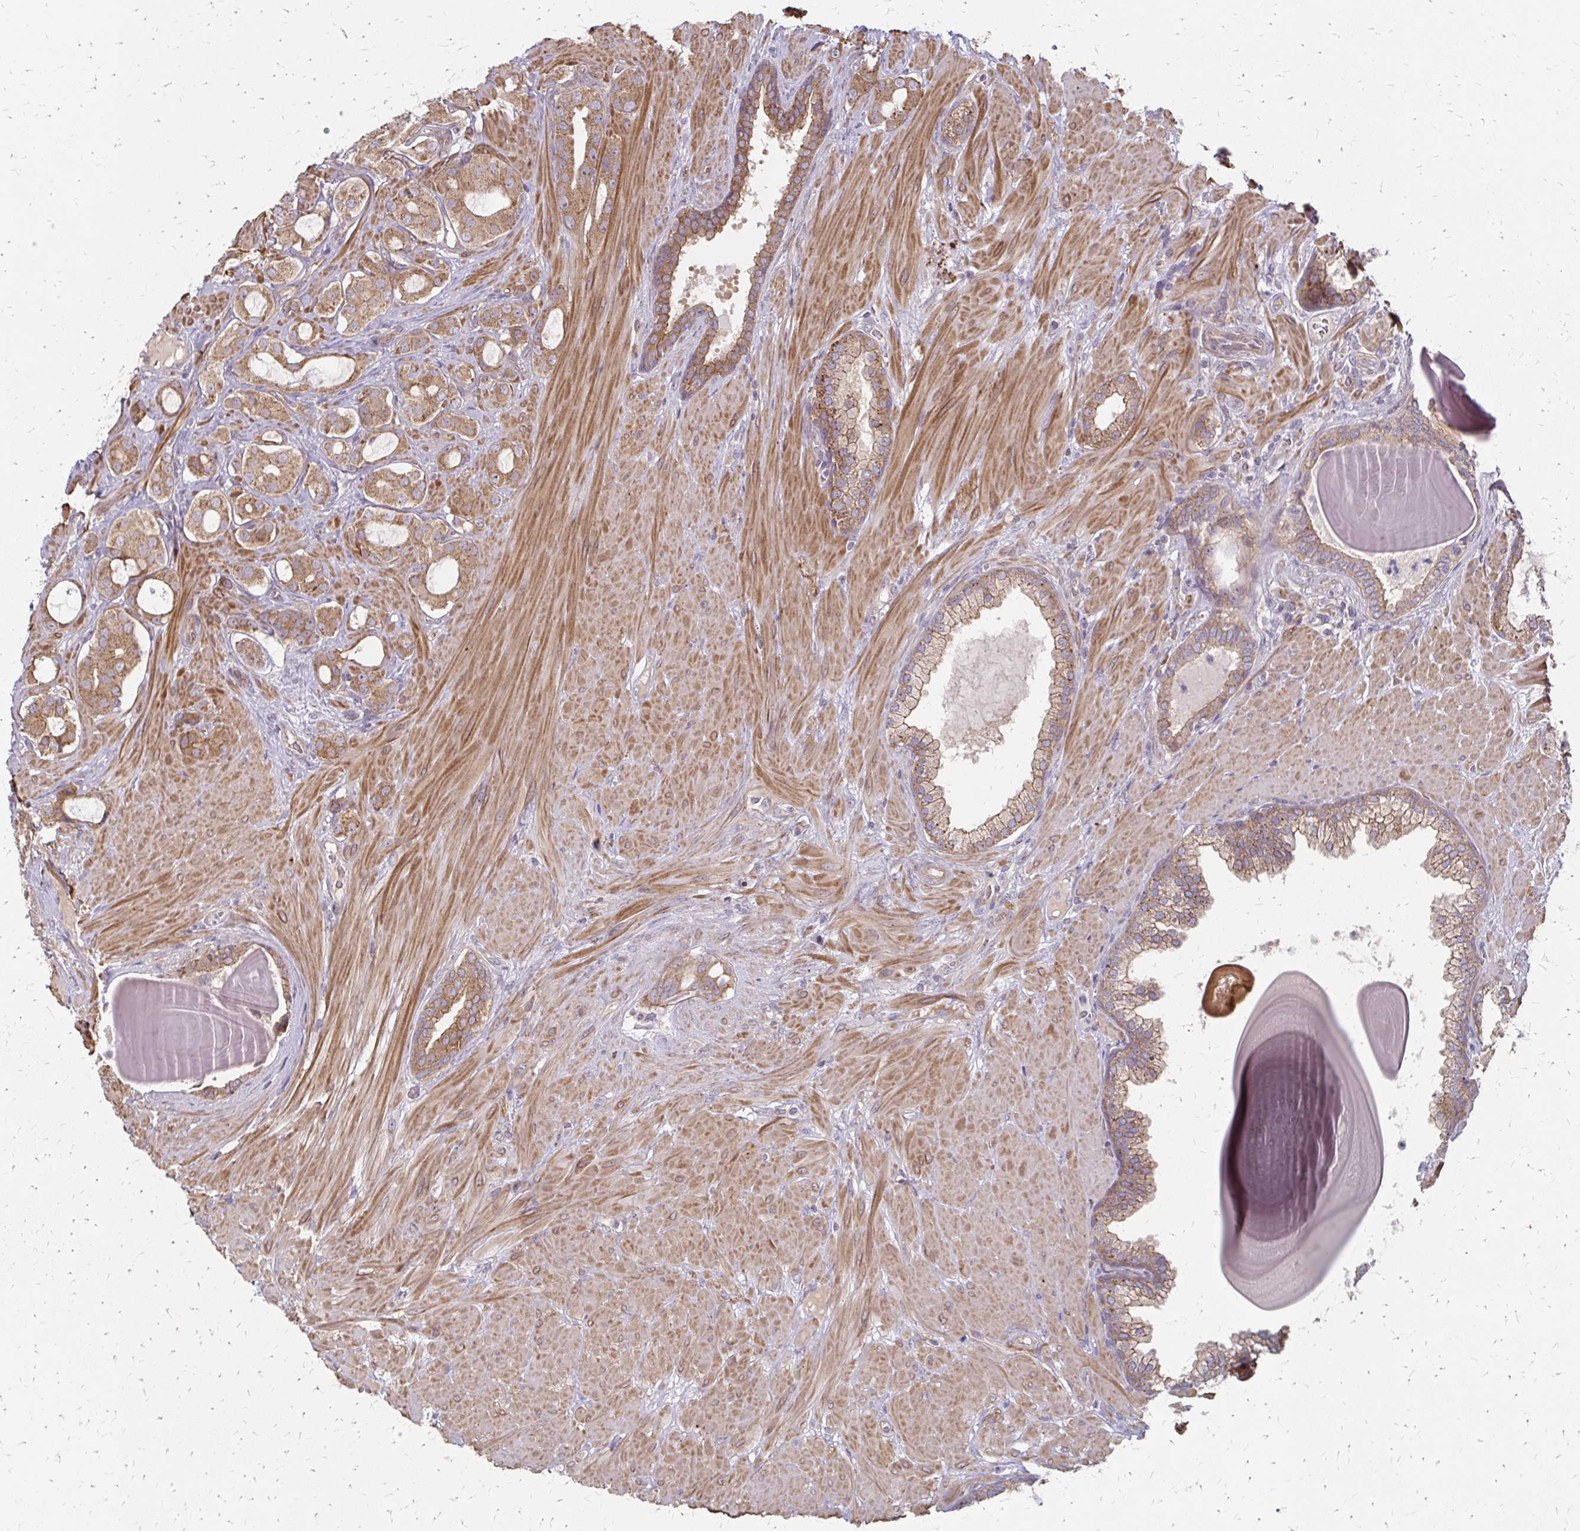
{"staining": {"intensity": "moderate", "quantity": ">75%", "location": "cytoplasmic/membranous"}, "tissue": "prostate cancer", "cell_type": "Tumor cells", "image_type": "cancer", "snomed": [{"axis": "morphology", "description": "Adenocarcinoma, Low grade"}, {"axis": "topography", "description": "Prostate"}], "caption": "Protein analysis of low-grade adenocarcinoma (prostate) tissue reveals moderate cytoplasmic/membranous expression in approximately >75% of tumor cells.", "gene": "ZNF383", "patient": {"sex": "male", "age": 57}}